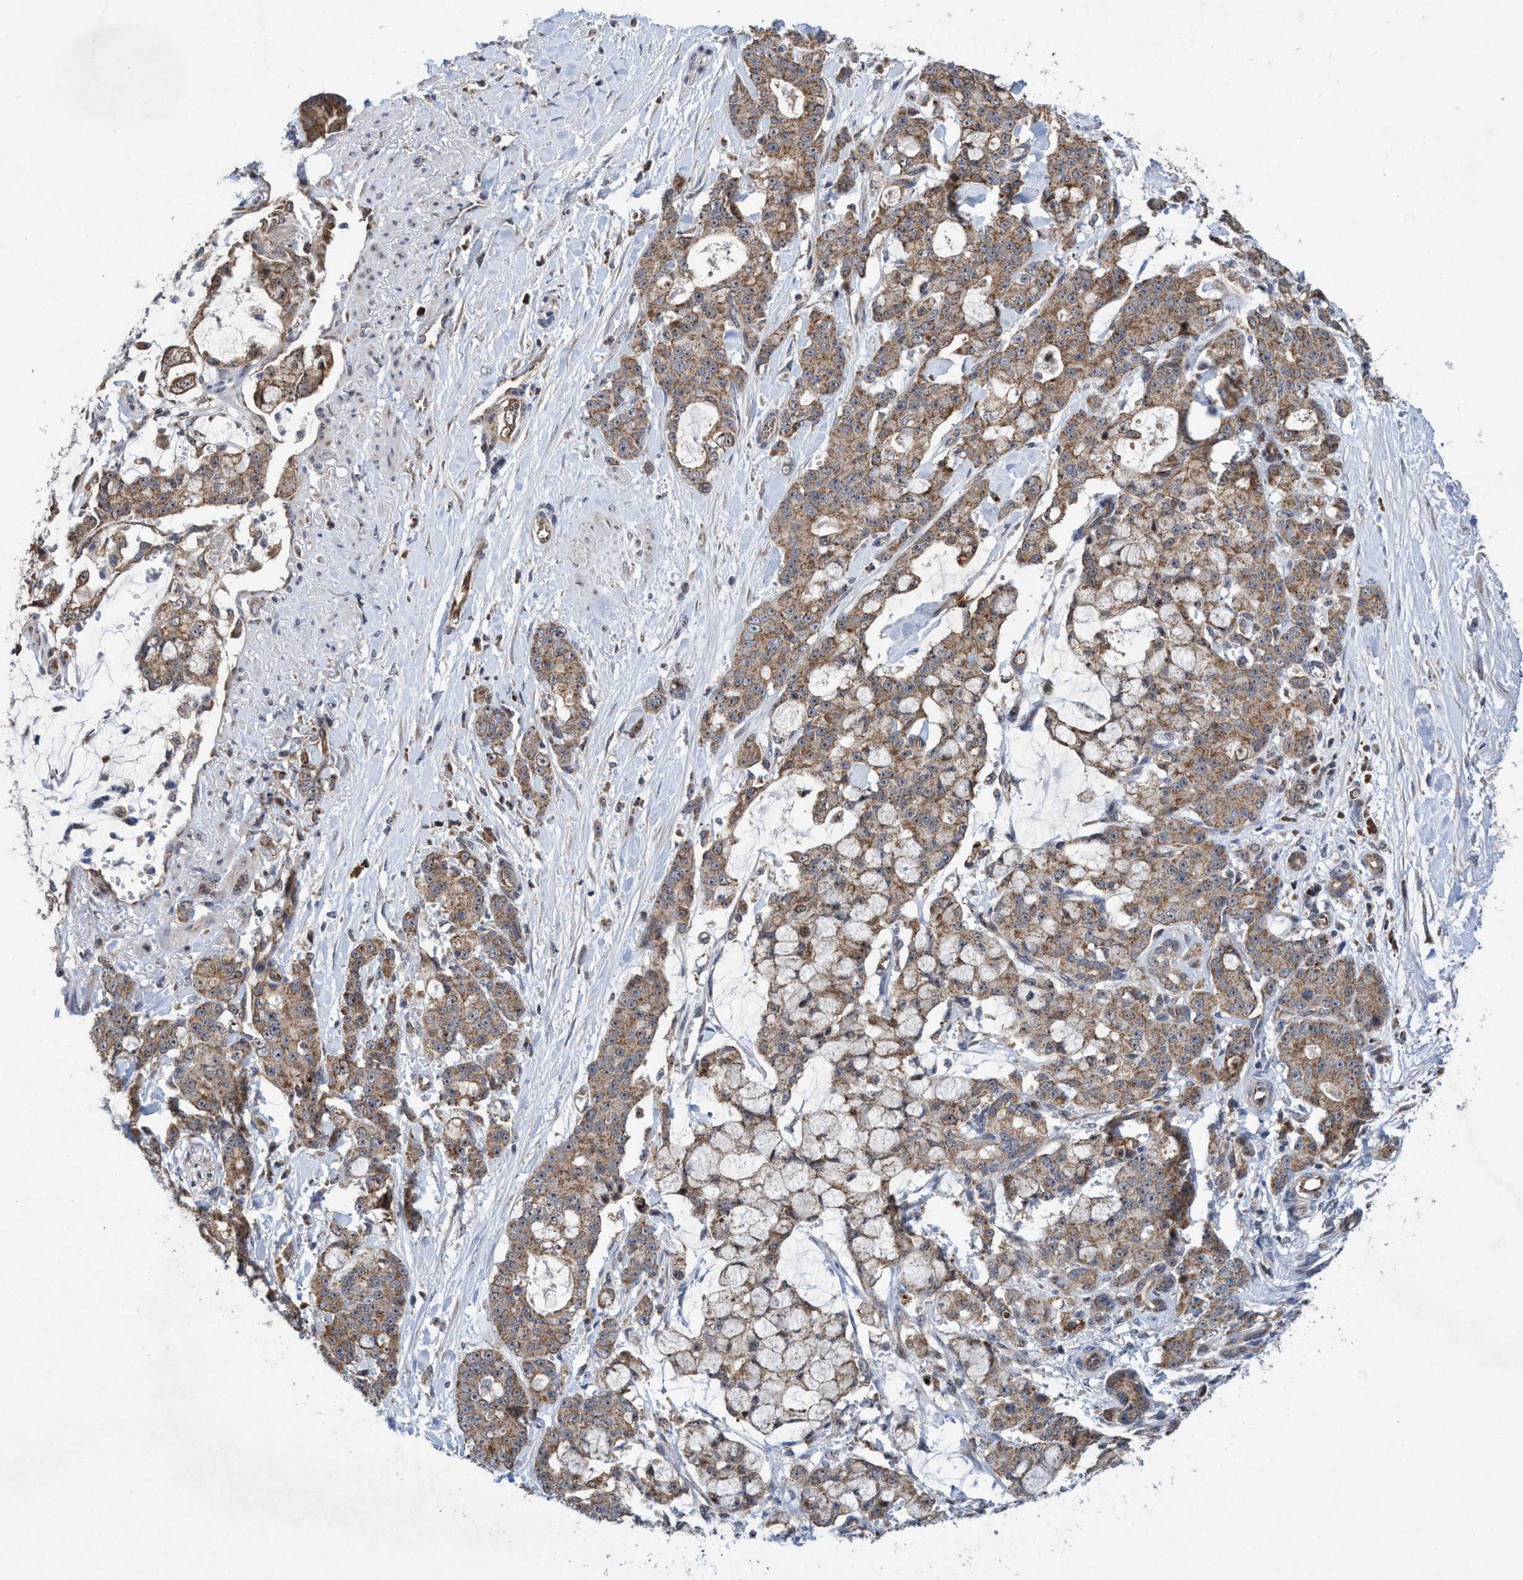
{"staining": {"intensity": "moderate", "quantity": ">75%", "location": "cytoplasmic/membranous,nuclear"}, "tissue": "pancreatic cancer", "cell_type": "Tumor cells", "image_type": "cancer", "snomed": [{"axis": "morphology", "description": "Adenocarcinoma, NOS"}, {"axis": "topography", "description": "Pancreas"}], "caption": "The micrograph shows a brown stain indicating the presence of a protein in the cytoplasmic/membranous and nuclear of tumor cells in pancreatic cancer (adenocarcinoma).", "gene": "P2RY14", "patient": {"sex": "female", "age": 73}}